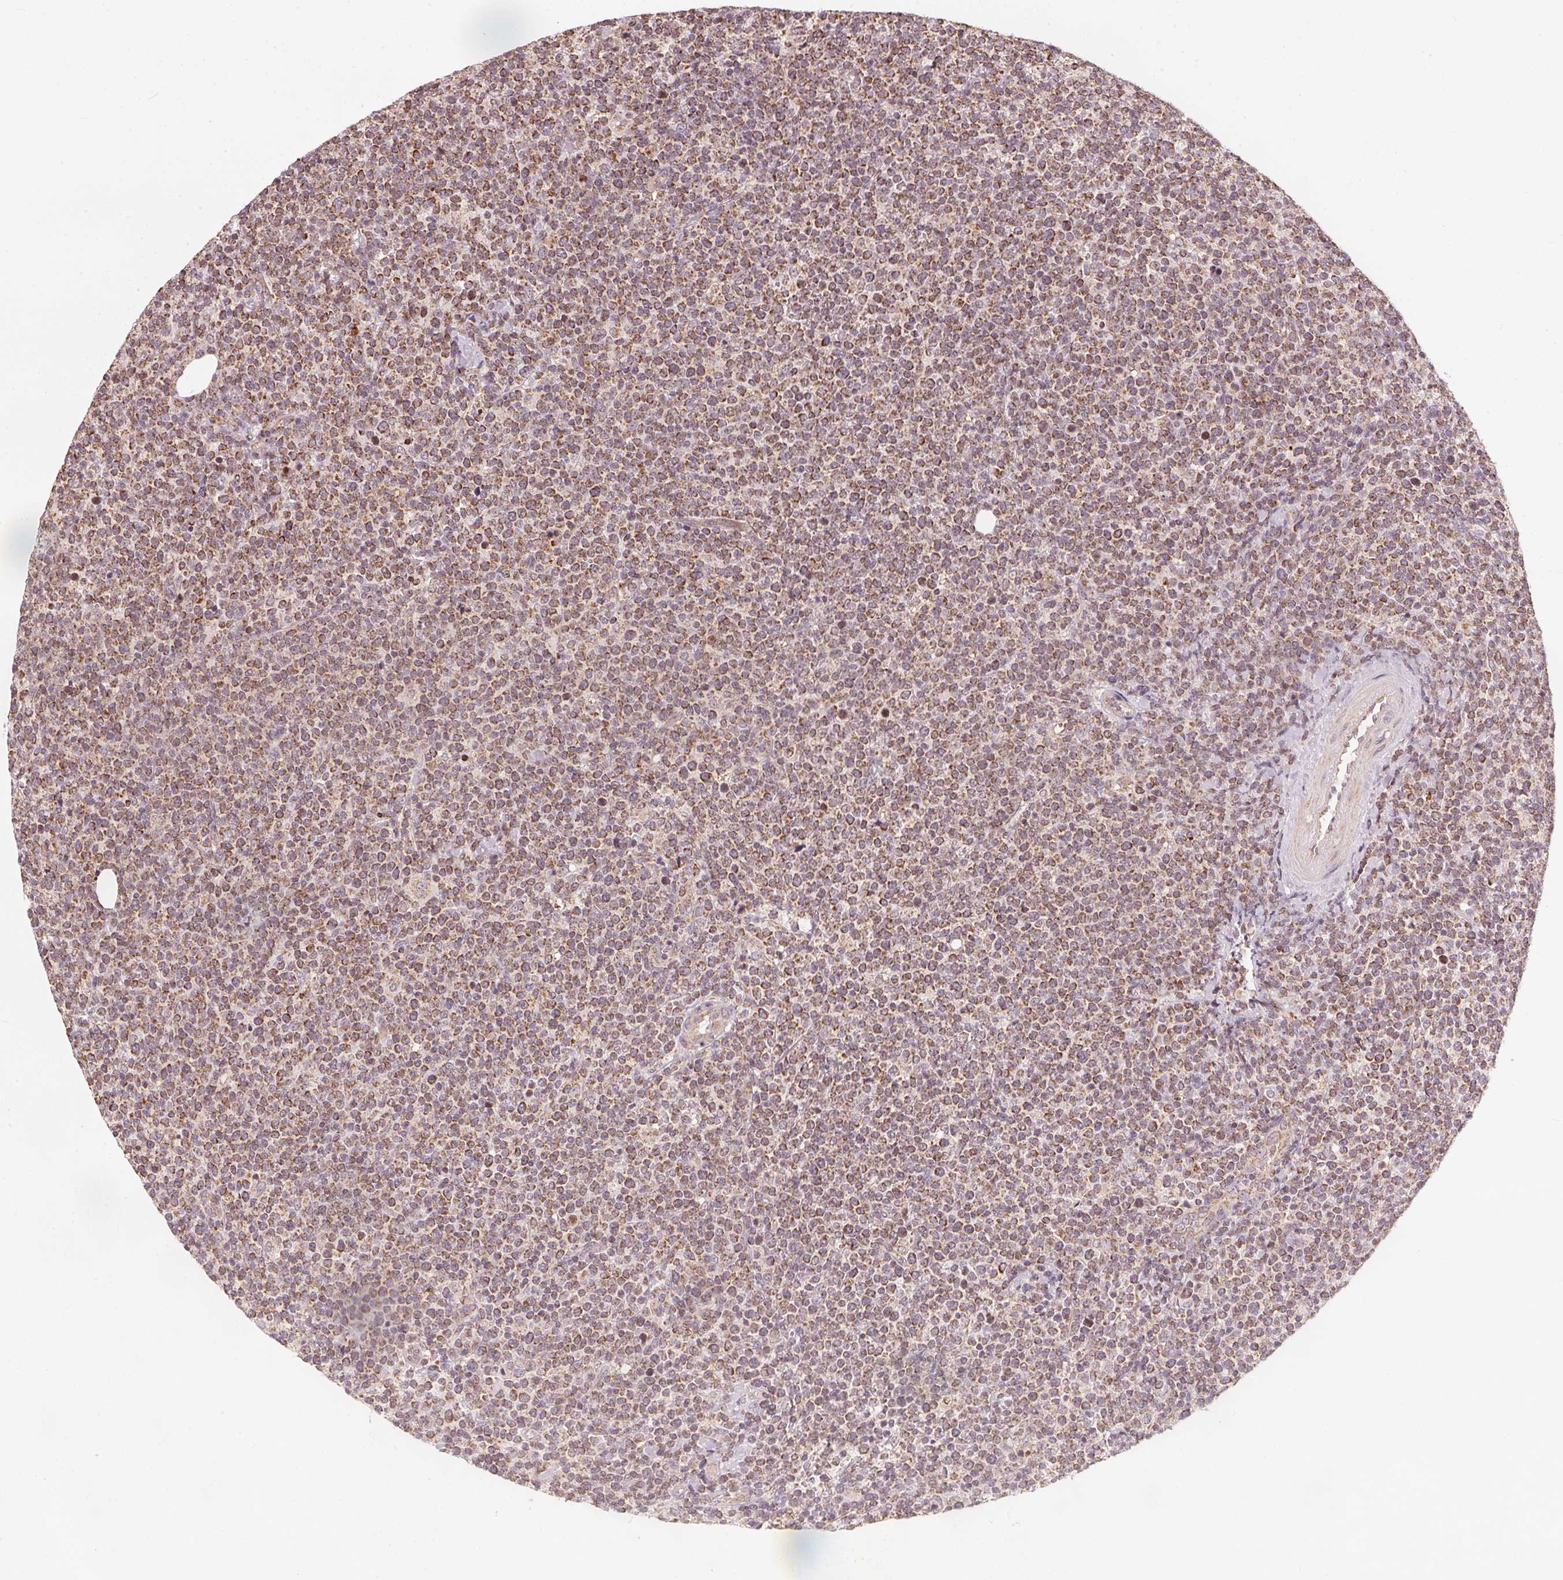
{"staining": {"intensity": "moderate", "quantity": ">75%", "location": "cytoplasmic/membranous"}, "tissue": "lymphoma", "cell_type": "Tumor cells", "image_type": "cancer", "snomed": [{"axis": "morphology", "description": "Malignant lymphoma, non-Hodgkin's type, High grade"}, {"axis": "topography", "description": "Lymph node"}], "caption": "Immunohistochemical staining of human lymphoma reveals medium levels of moderate cytoplasmic/membranous staining in approximately >75% of tumor cells.", "gene": "MATCAP1", "patient": {"sex": "male", "age": 61}}